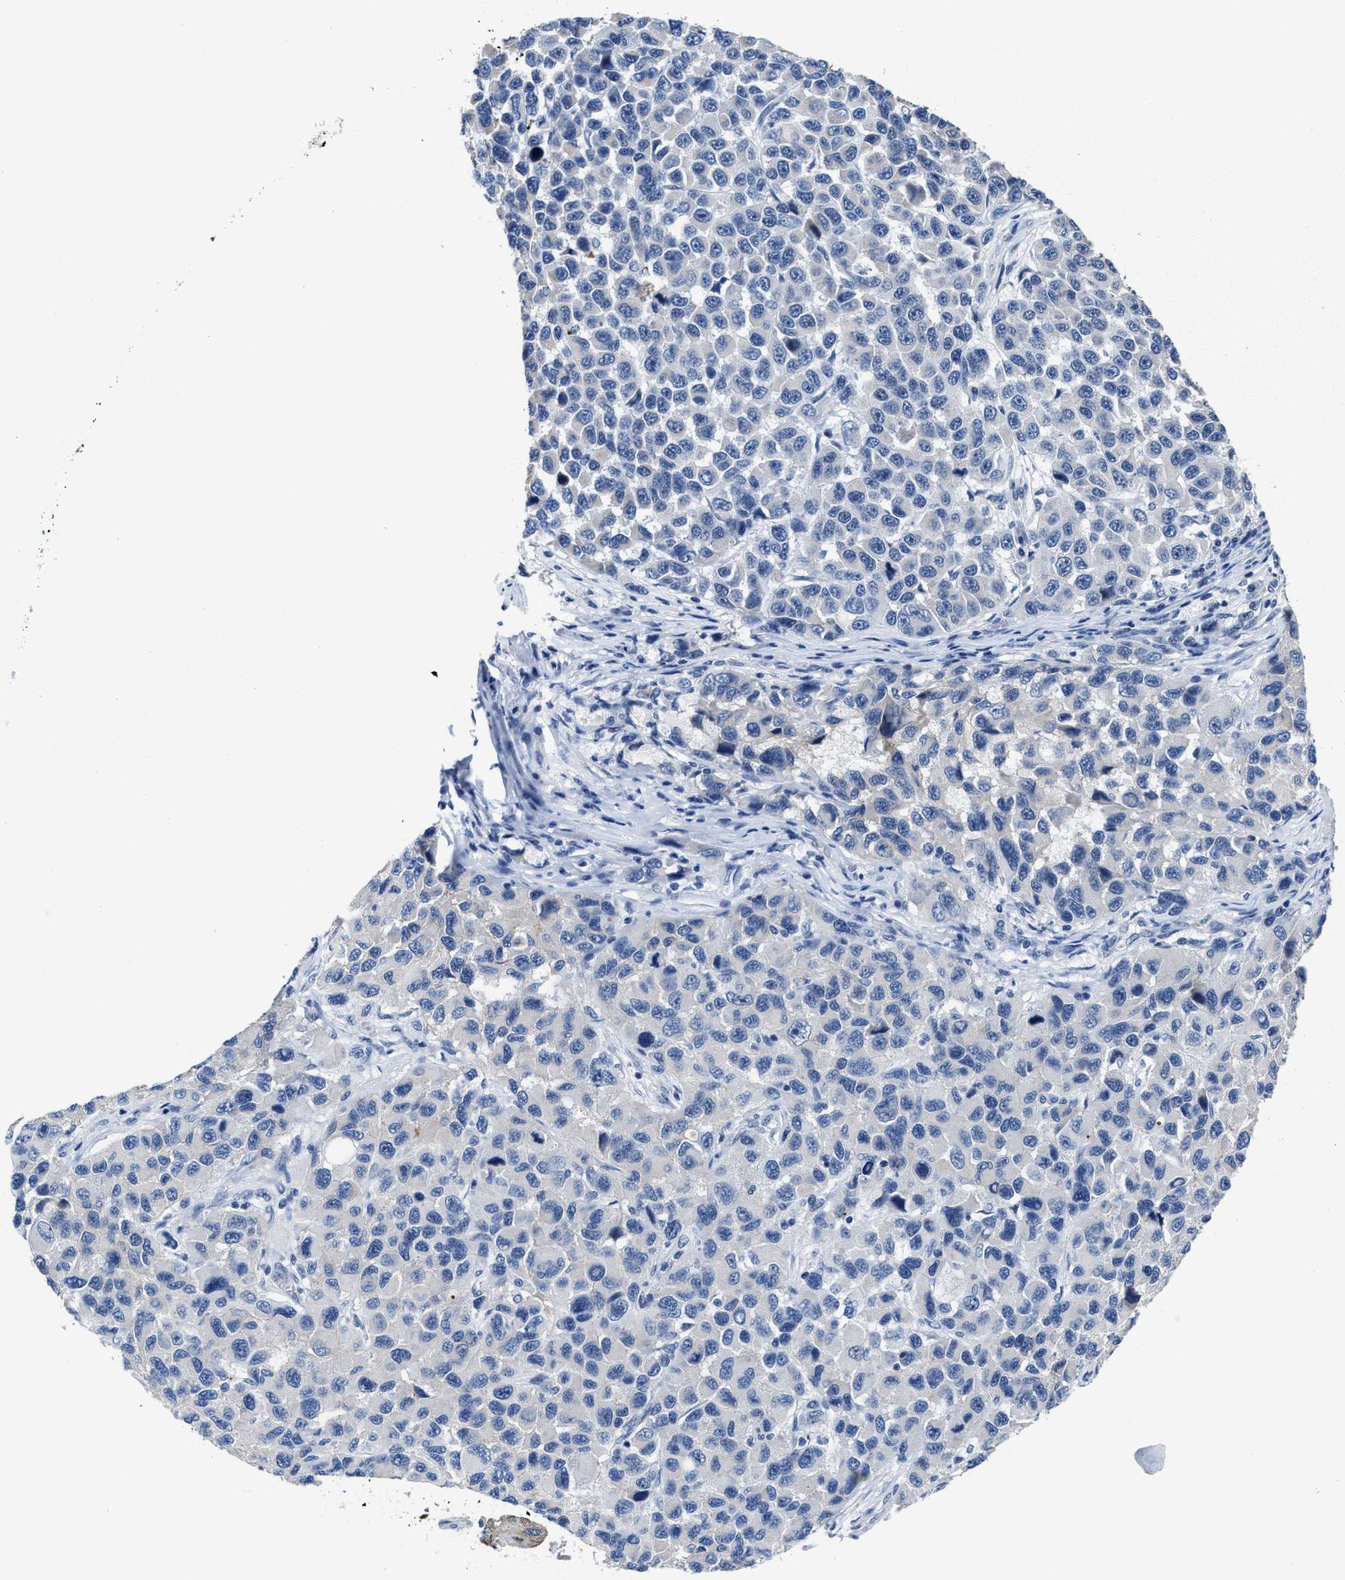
{"staining": {"intensity": "negative", "quantity": "none", "location": "none"}, "tissue": "melanoma", "cell_type": "Tumor cells", "image_type": "cancer", "snomed": [{"axis": "morphology", "description": "Malignant melanoma, NOS"}, {"axis": "topography", "description": "Skin"}], "caption": "DAB immunohistochemical staining of human melanoma reveals no significant positivity in tumor cells.", "gene": "GHITM", "patient": {"sex": "male", "age": 53}}